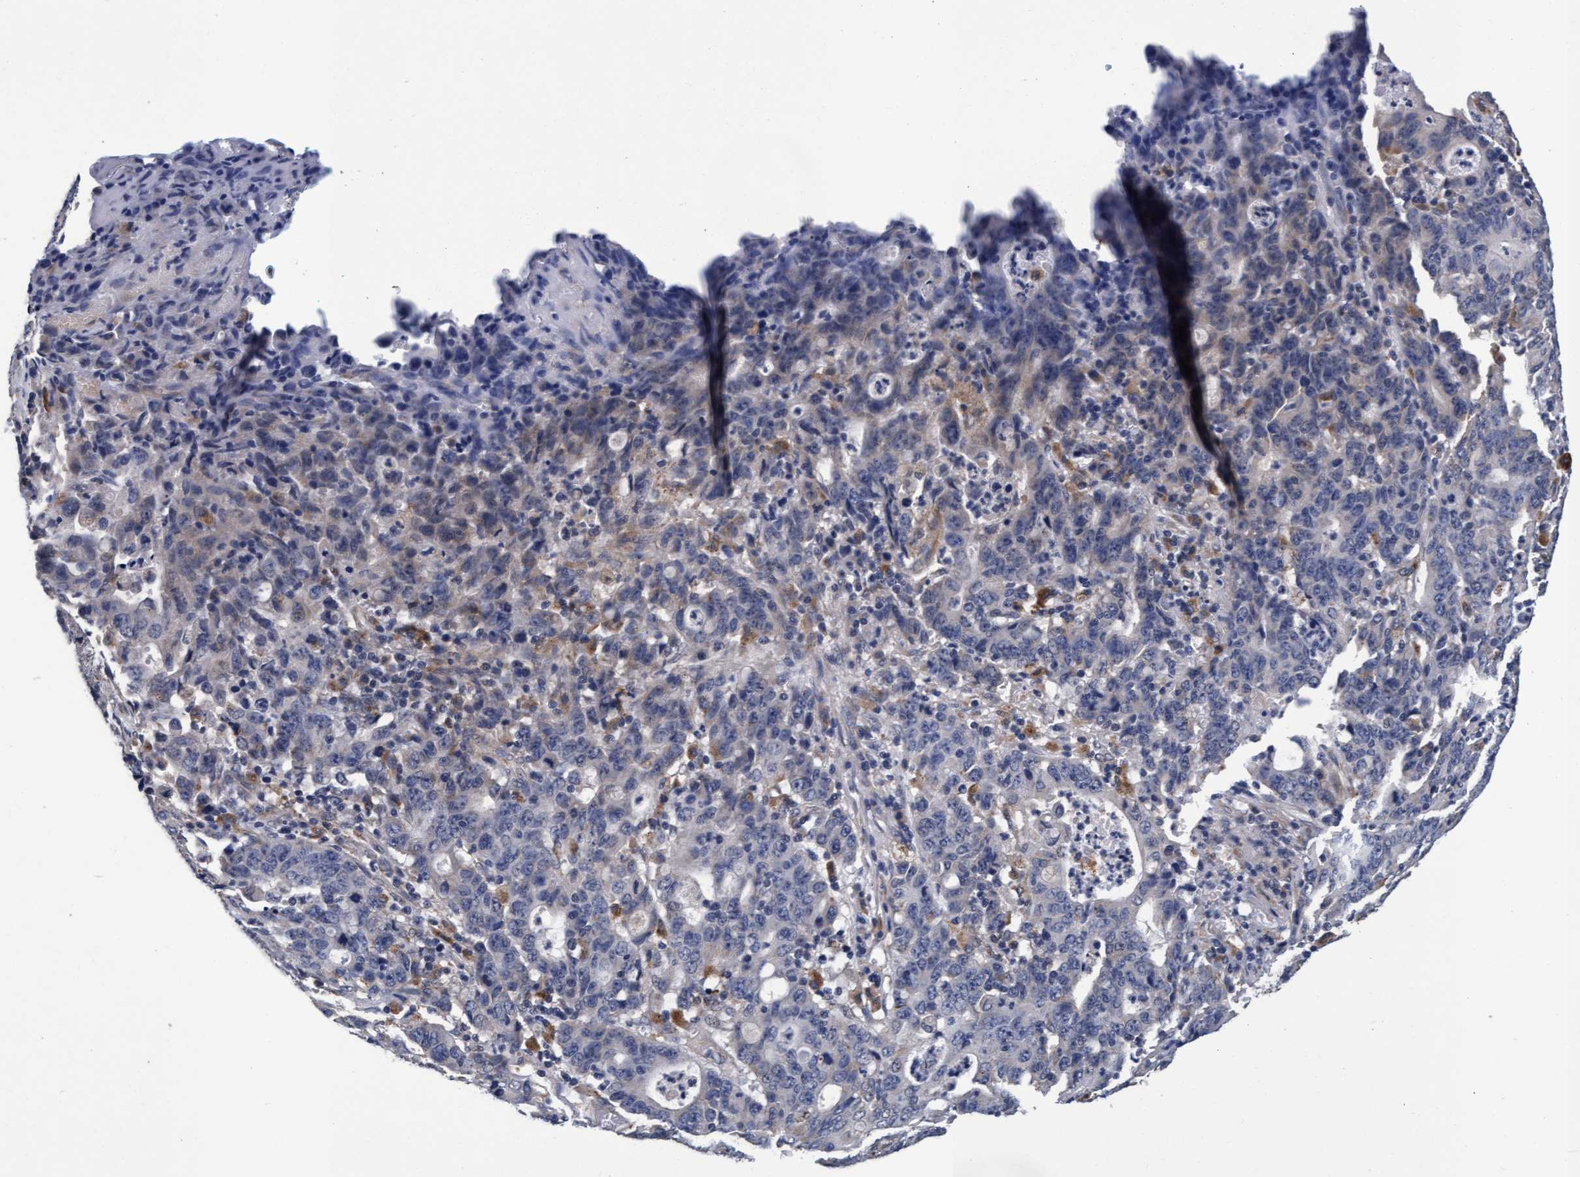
{"staining": {"intensity": "negative", "quantity": "none", "location": "none"}, "tissue": "stomach cancer", "cell_type": "Tumor cells", "image_type": "cancer", "snomed": [{"axis": "morphology", "description": "Adenocarcinoma, NOS"}, {"axis": "topography", "description": "Stomach, upper"}], "caption": "Immunohistochemistry photomicrograph of neoplastic tissue: human stomach adenocarcinoma stained with DAB (3,3'-diaminobenzidine) shows no significant protein staining in tumor cells. (DAB (3,3'-diaminobenzidine) immunohistochemistry visualized using brightfield microscopy, high magnification).", "gene": "CPQ", "patient": {"sex": "male", "age": 69}}